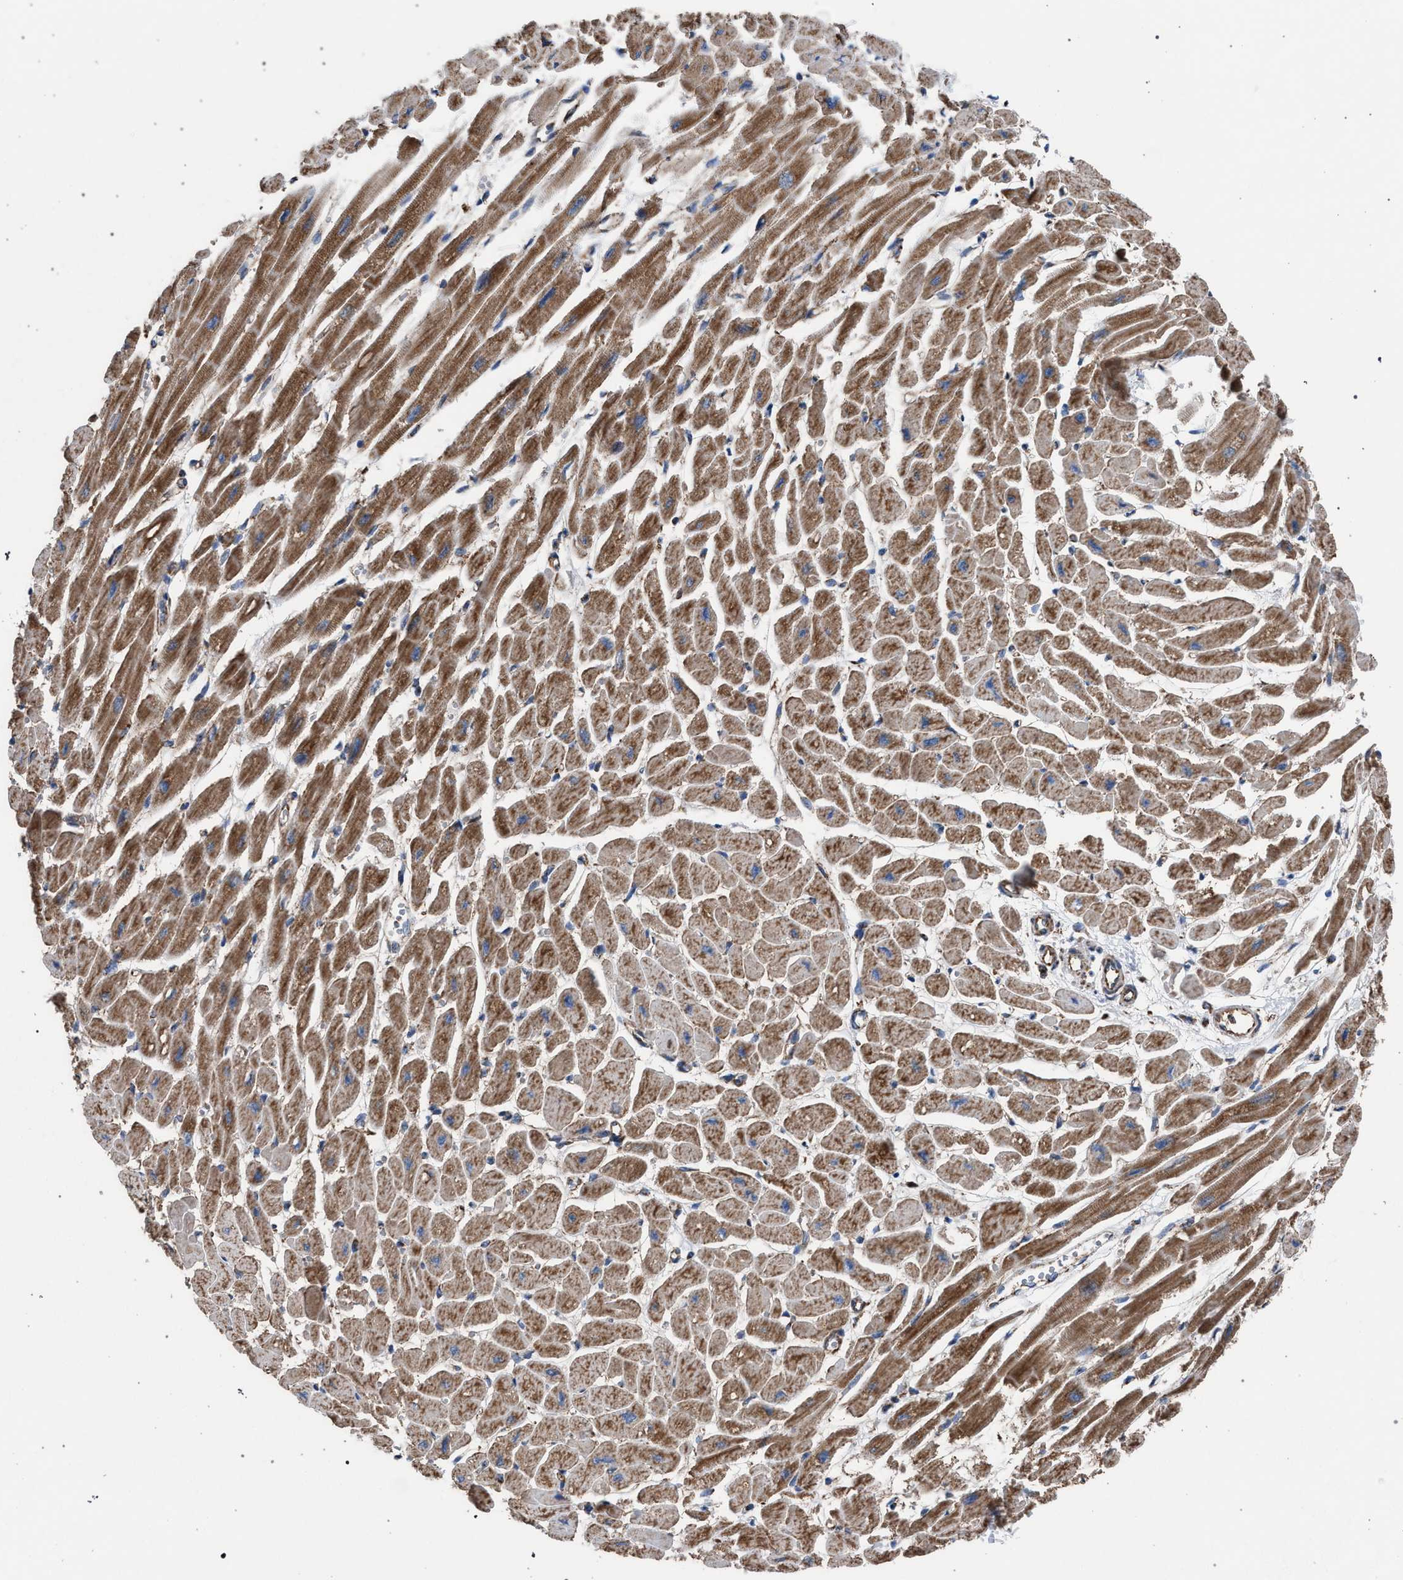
{"staining": {"intensity": "moderate", "quantity": ">75%", "location": "cytoplasmic/membranous"}, "tissue": "heart muscle", "cell_type": "Cardiomyocytes", "image_type": "normal", "snomed": [{"axis": "morphology", "description": "Normal tissue, NOS"}, {"axis": "topography", "description": "Heart"}], "caption": "A medium amount of moderate cytoplasmic/membranous staining is present in approximately >75% of cardiomyocytes in benign heart muscle.", "gene": "VPS13A", "patient": {"sex": "female", "age": 54}}